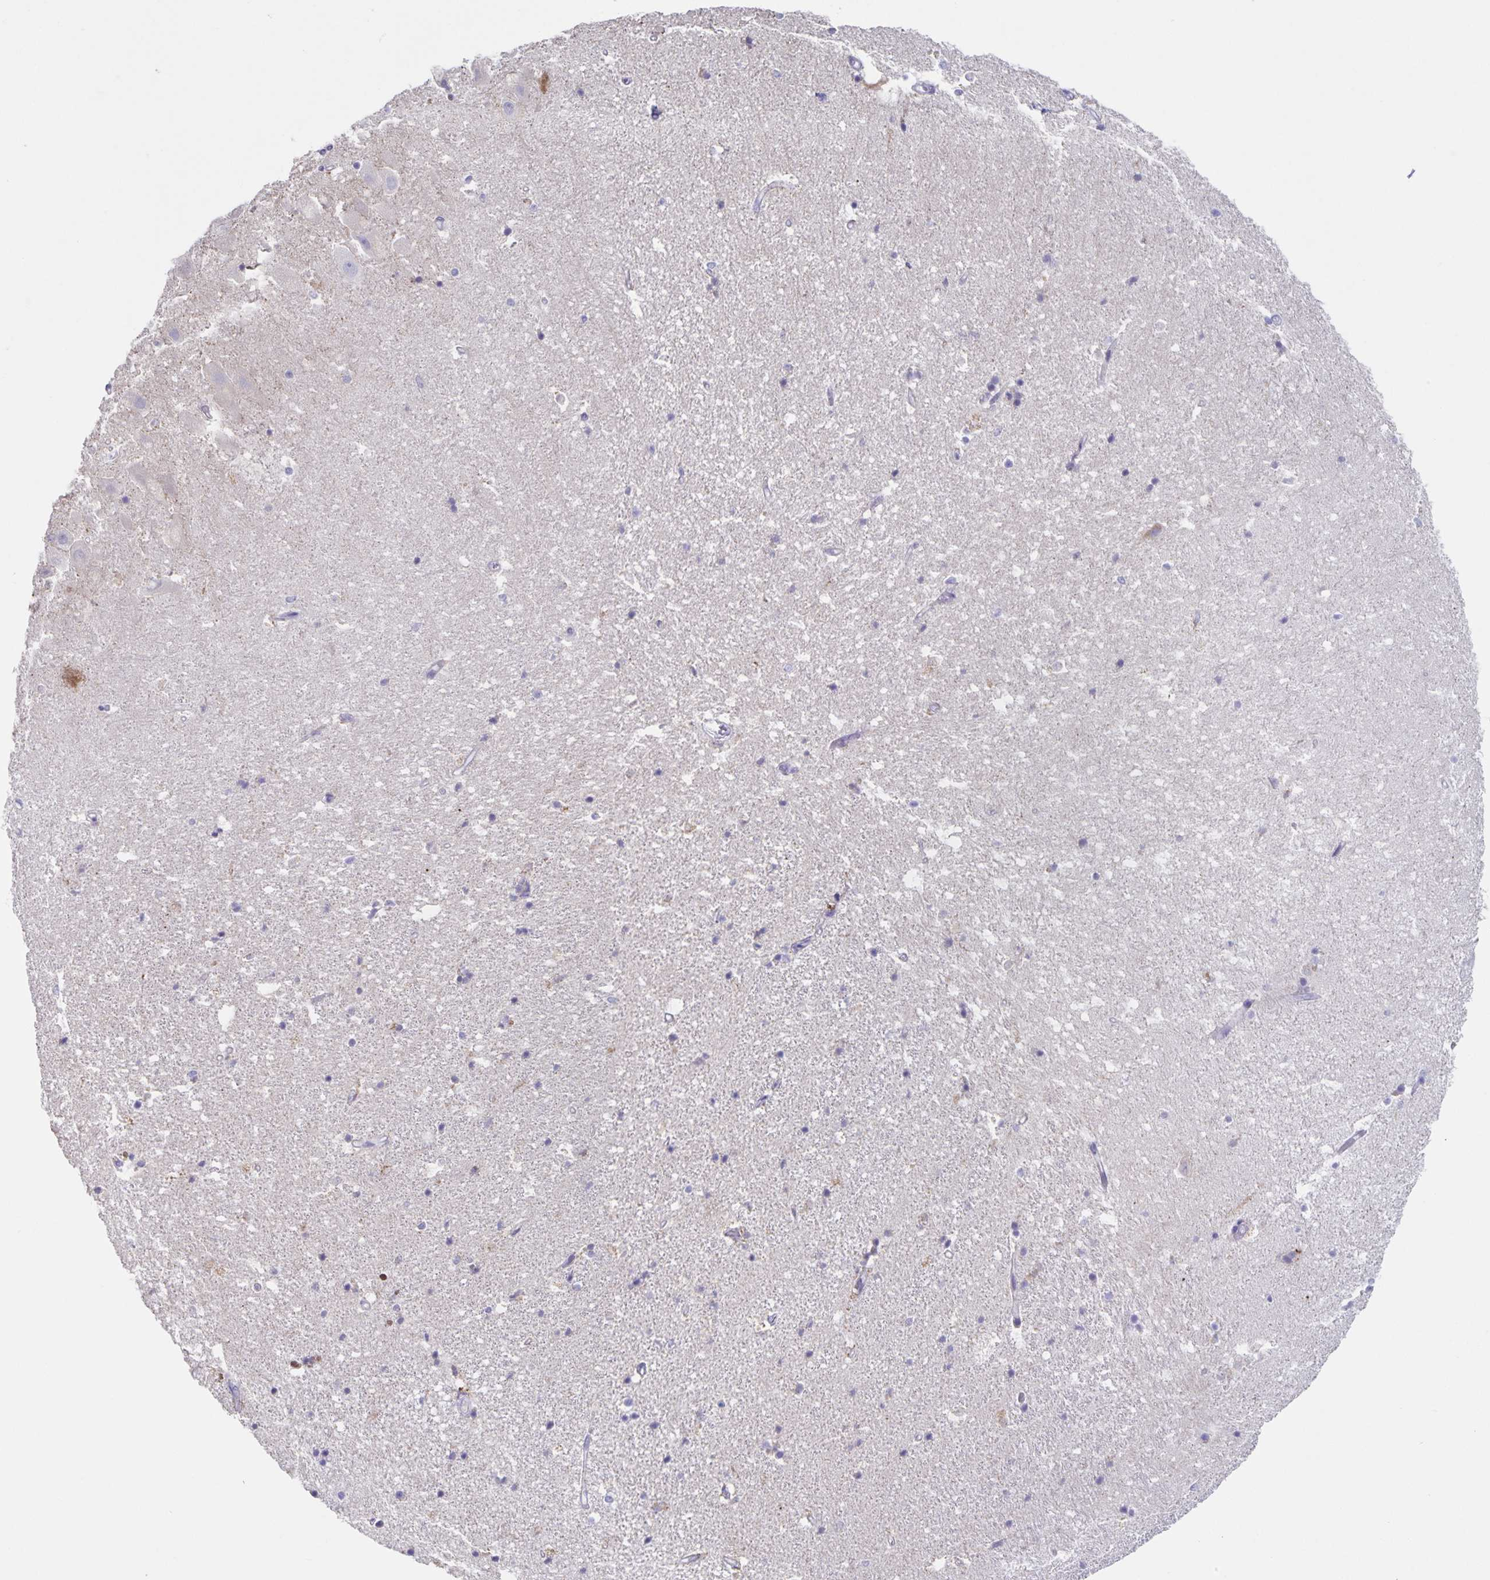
{"staining": {"intensity": "negative", "quantity": "none", "location": "none"}, "tissue": "hippocampus", "cell_type": "Glial cells", "image_type": "normal", "snomed": [{"axis": "morphology", "description": "Normal tissue, NOS"}, {"axis": "topography", "description": "Hippocampus"}], "caption": "Human hippocampus stained for a protein using IHC displays no positivity in glial cells.", "gene": "RPL36A", "patient": {"sex": "male", "age": 63}}